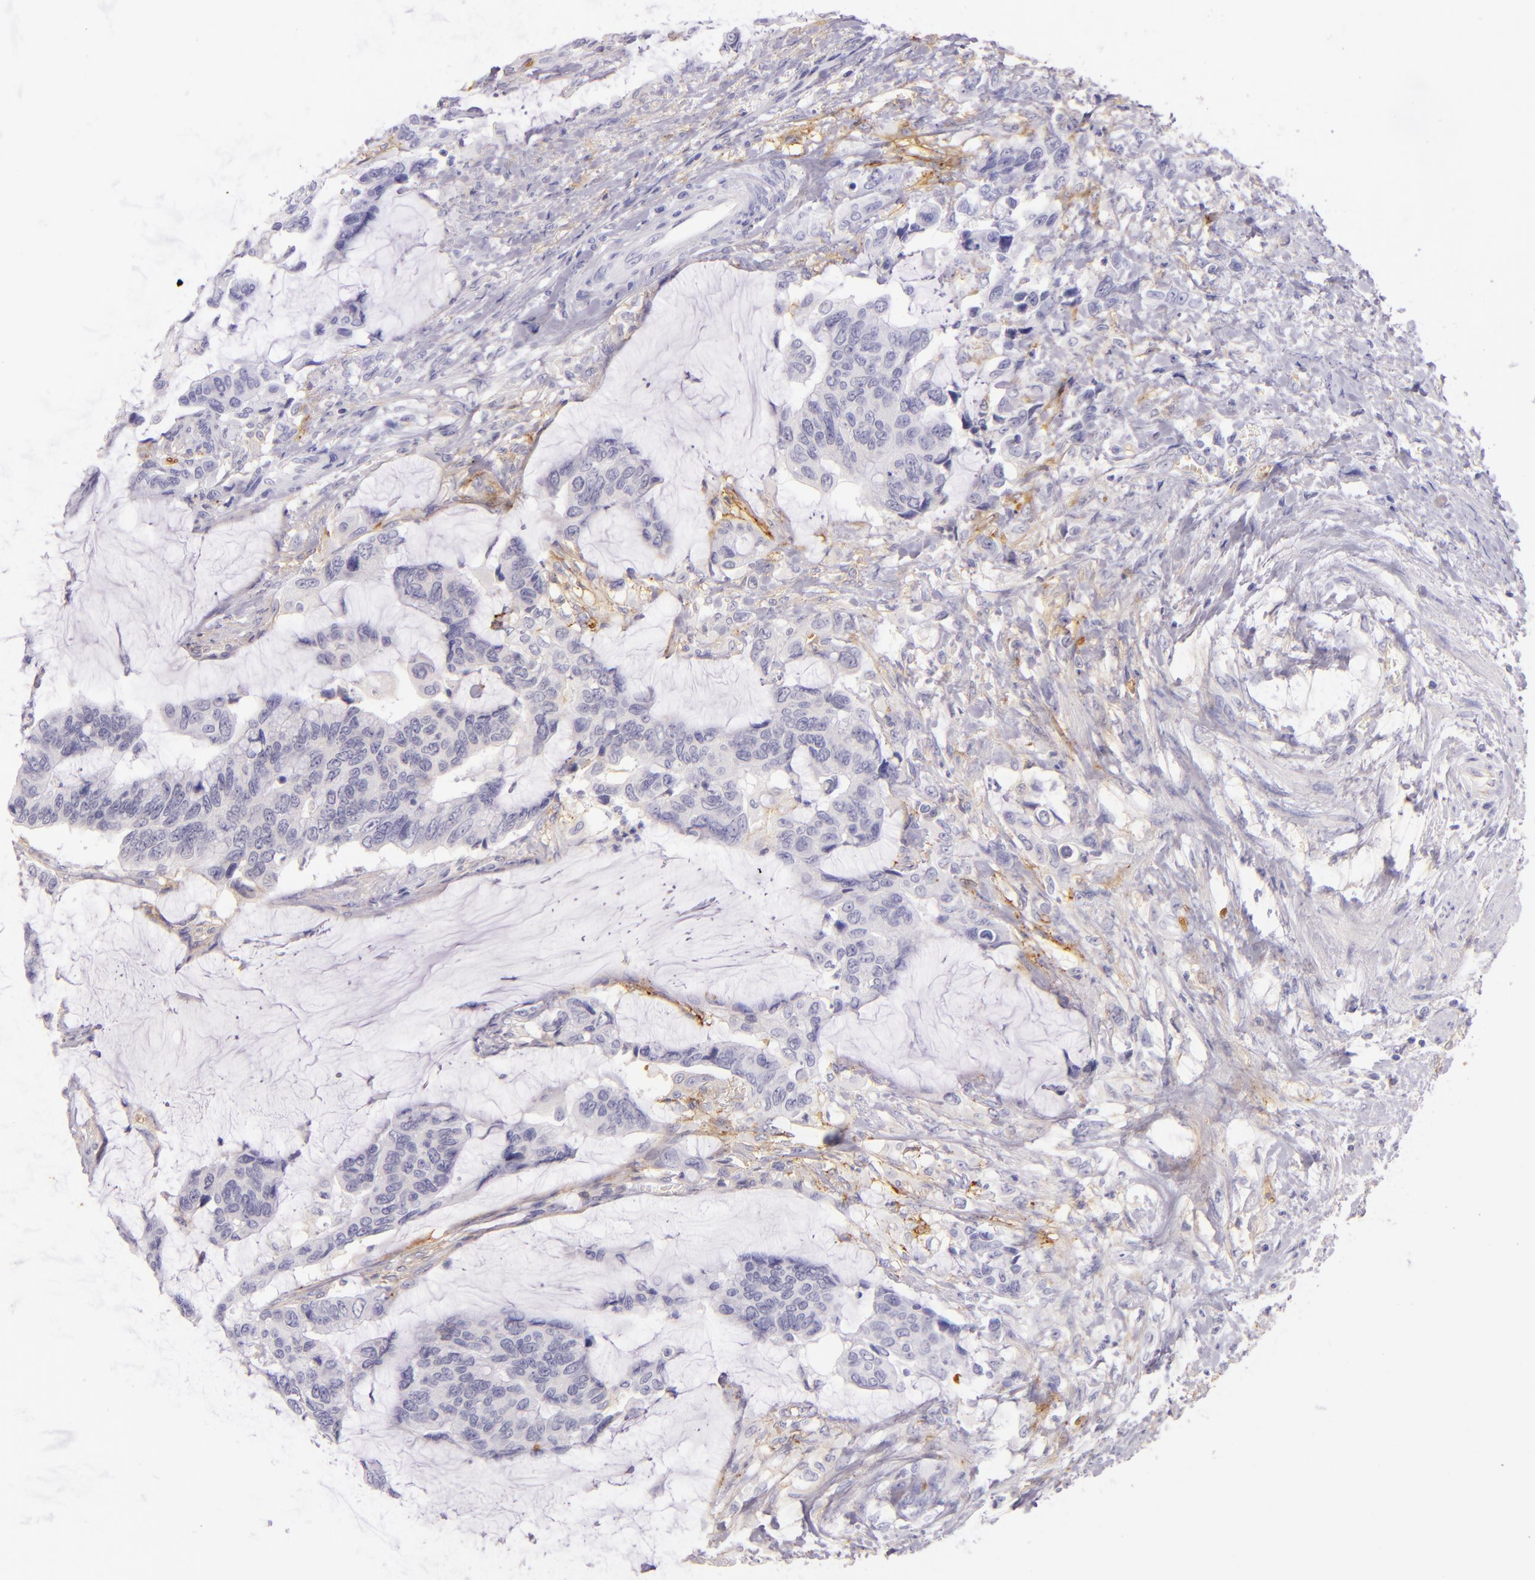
{"staining": {"intensity": "negative", "quantity": "none", "location": "none"}, "tissue": "colorectal cancer", "cell_type": "Tumor cells", "image_type": "cancer", "snomed": [{"axis": "morphology", "description": "Adenocarcinoma, NOS"}, {"axis": "topography", "description": "Rectum"}], "caption": "Tumor cells show no significant positivity in adenocarcinoma (colorectal). Nuclei are stained in blue.", "gene": "ICAM1", "patient": {"sex": "female", "age": 59}}